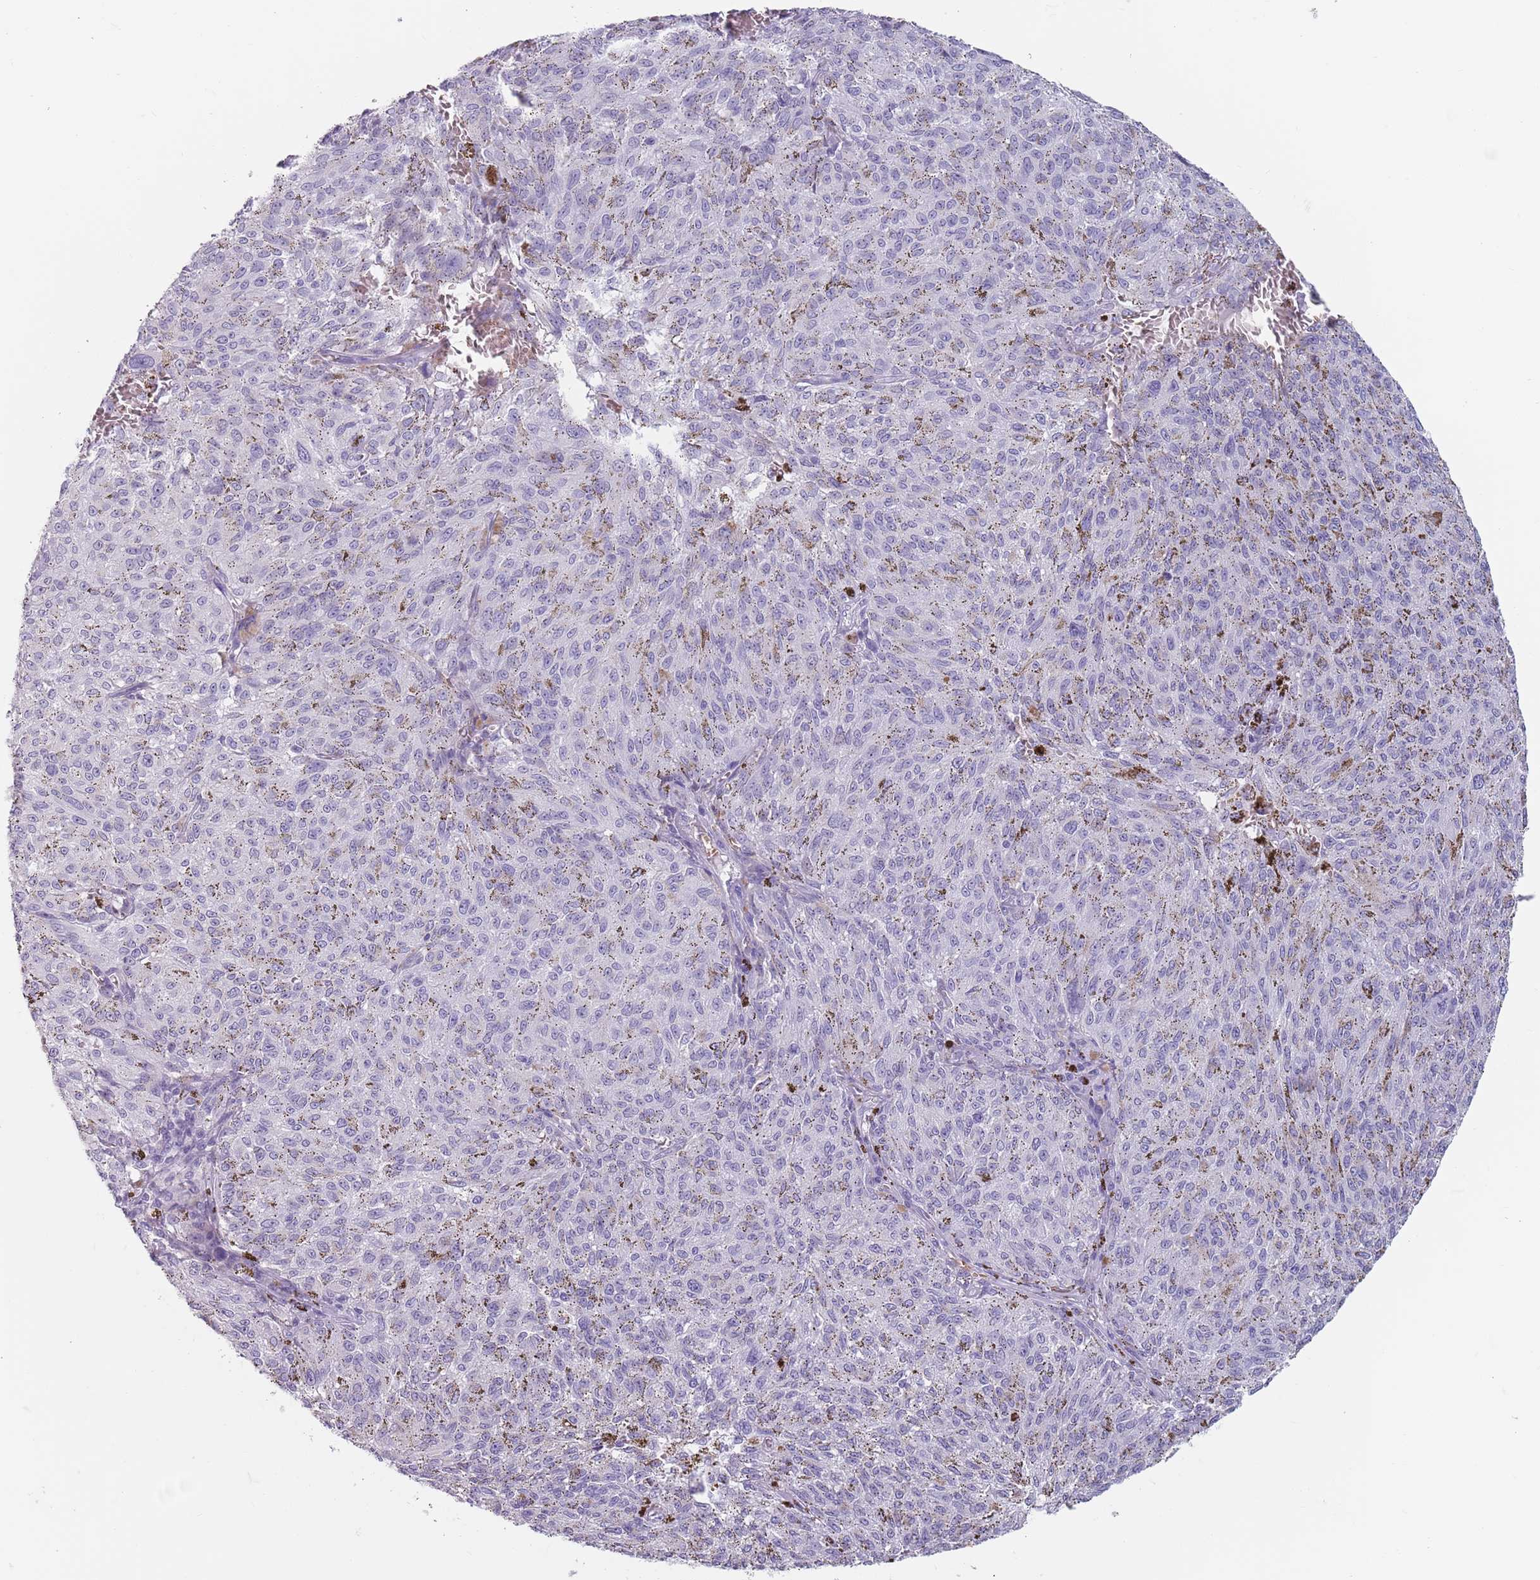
{"staining": {"intensity": "negative", "quantity": "none", "location": "none"}, "tissue": "melanoma", "cell_type": "Tumor cells", "image_type": "cancer", "snomed": [{"axis": "morphology", "description": "Malignant melanoma, NOS"}, {"axis": "topography", "description": "Skin"}], "caption": "Malignant melanoma was stained to show a protein in brown. There is no significant positivity in tumor cells.", "gene": "SPESP1", "patient": {"sex": "female", "age": 72}}